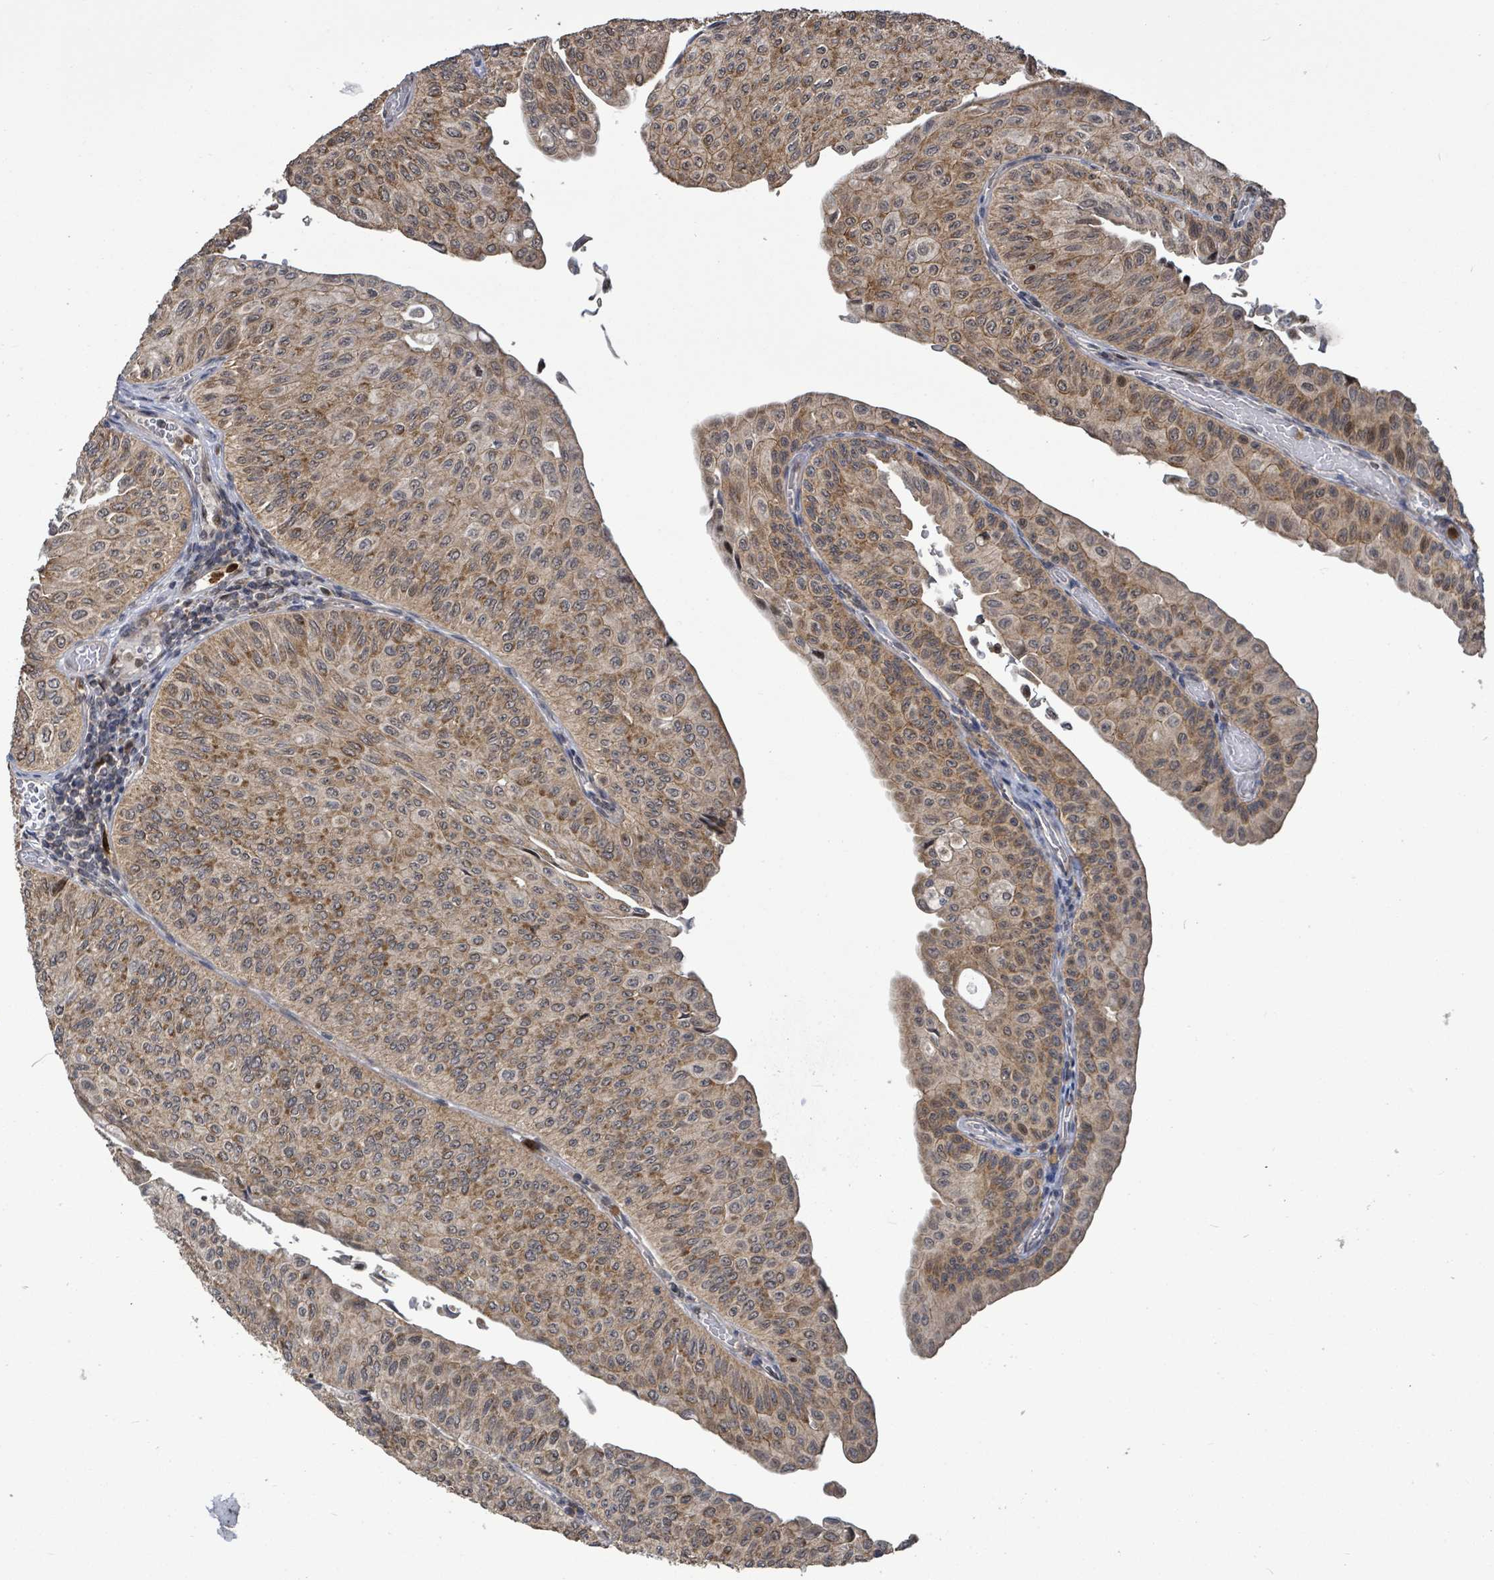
{"staining": {"intensity": "moderate", "quantity": ">75%", "location": "cytoplasmic/membranous,nuclear"}, "tissue": "urothelial cancer", "cell_type": "Tumor cells", "image_type": "cancer", "snomed": [{"axis": "morphology", "description": "Urothelial carcinoma, NOS"}, {"axis": "topography", "description": "Urinary bladder"}], "caption": "Transitional cell carcinoma stained for a protein (brown) displays moderate cytoplasmic/membranous and nuclear positive staining in about >75% of tumor cells.", "gene": "COQ6", "patient": {"sex": "male", "age": 59}}